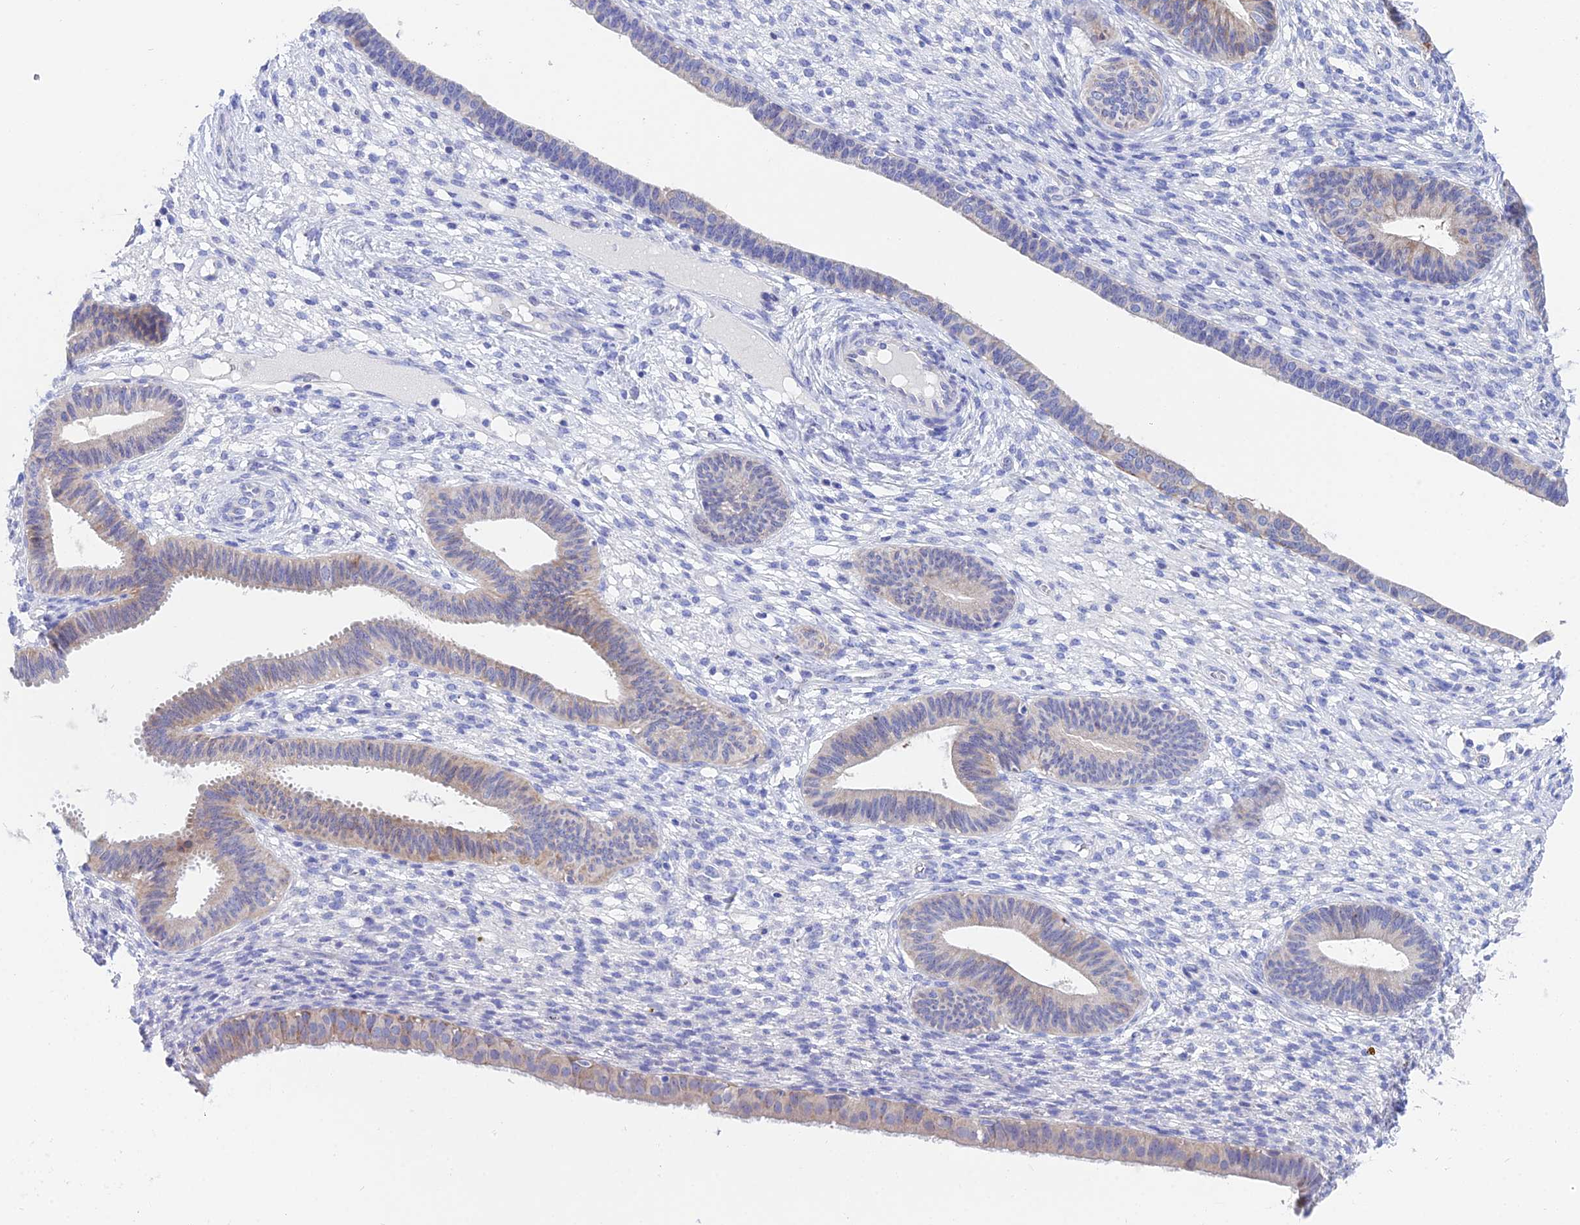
{"staining": {"intensity": "negative", "quantity": "none", "location": "none"}, "tissue": "endometrium", "cell_type": "Cells in endometrial stroma", "image_type": "normal", "snomed": [{"axis": "morphology", "description": "Normal tissue, NOS"}, {"axis": "topography", "description": "Endometrium"}], "caption": "Photomicrograph shows no significant protein expression in cells in endometrial stroma of benign endometrium.", "gene": "CEP41", "patient": {"sex": "female", "age": 61}}